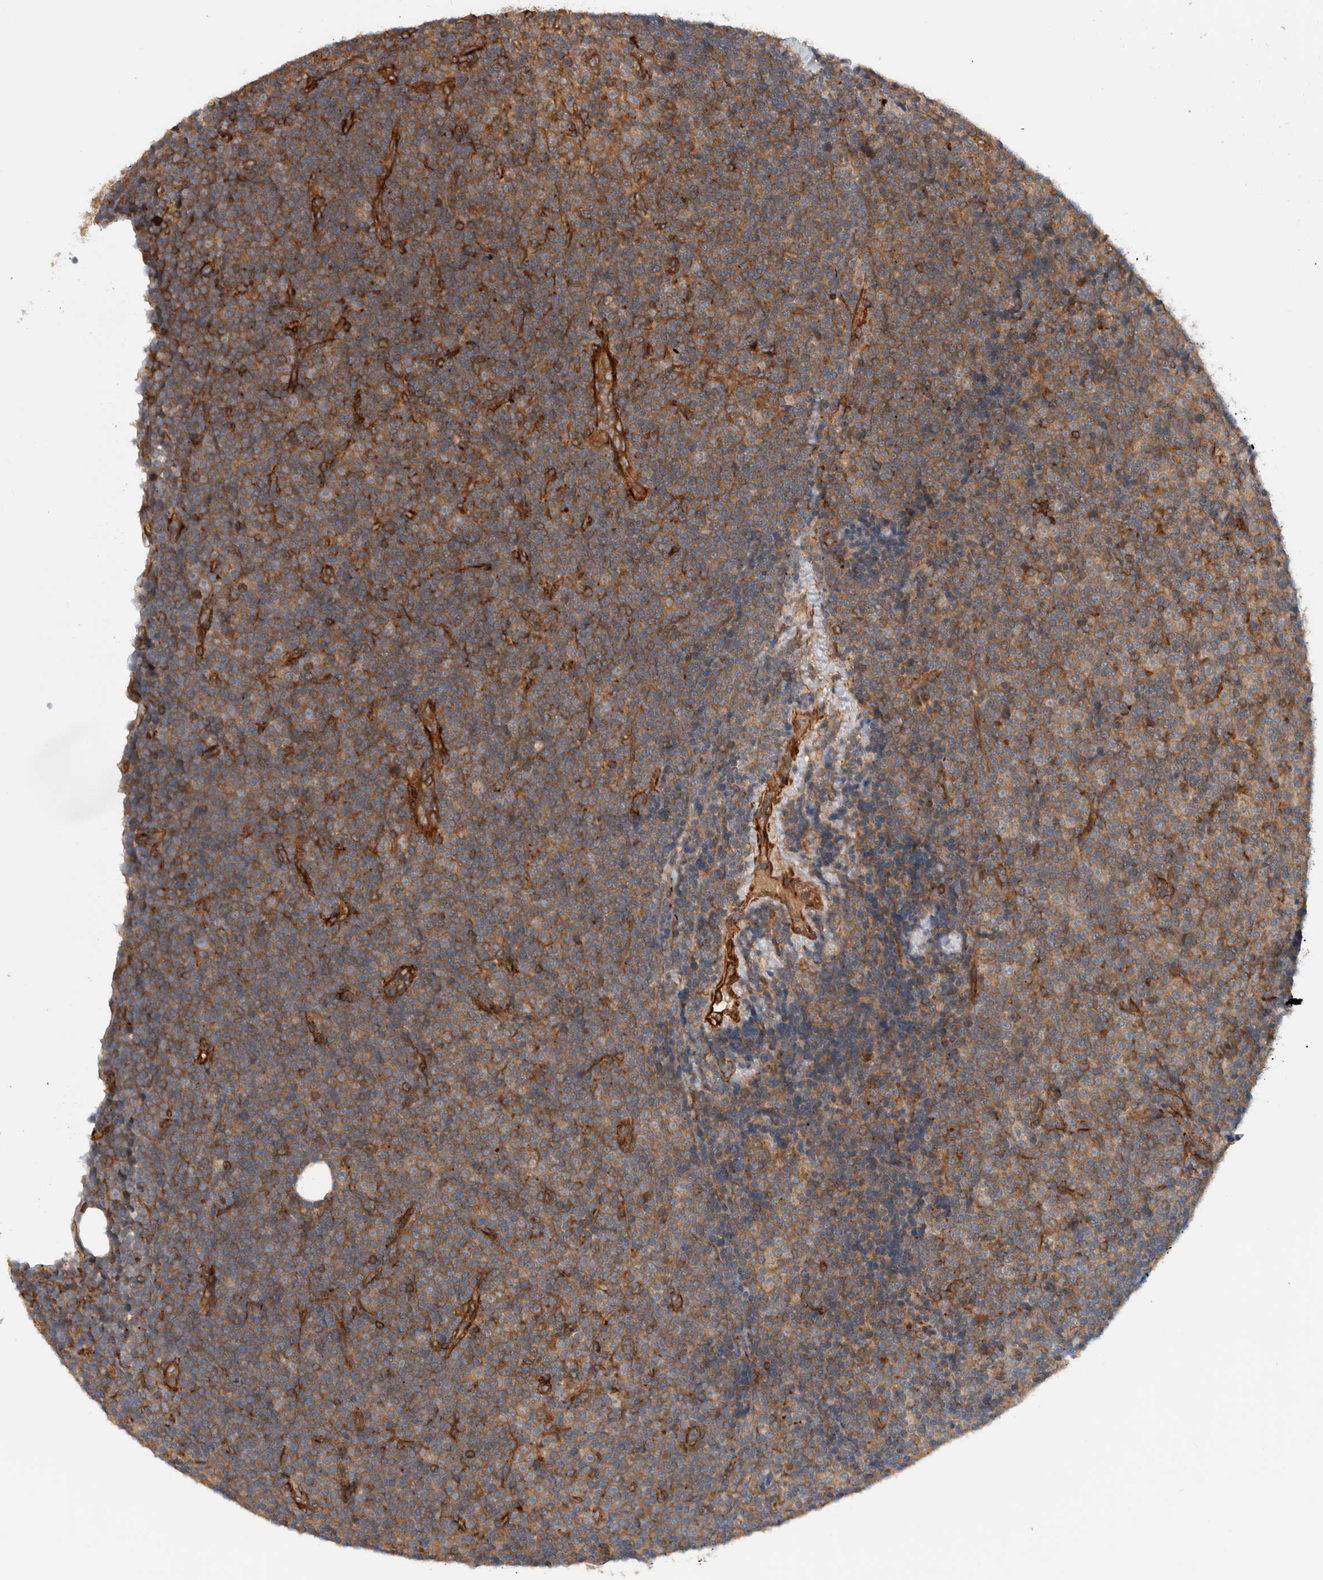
{"staining": {"intensity": "weak", "quantity": ">75%", "location": "cytoplasmic/membranous"}, "tissue": "lymphoma", "cell_type": "Tumor cells", "image_type": "cancer", "snomed": [{"axis": "morphology", "description": "Malignant lymphoma, non-Hodgkin's type, Low grade"}, {"axis": "topography", "description": "Lymph node"}], "caption": "IHC micrograph of neoplastic tissue: human malignant lymphoma, non-Hodgkin's type (low-grade) stained using IHC displays low levels of weak protein expression localized specifically in the cytoplasmic/membranous of tumor cells, appearing as a cytoplasmic/membranous brown color.", "gene": "MPRIP", "patient": {"sex": "female", "age": 67}}